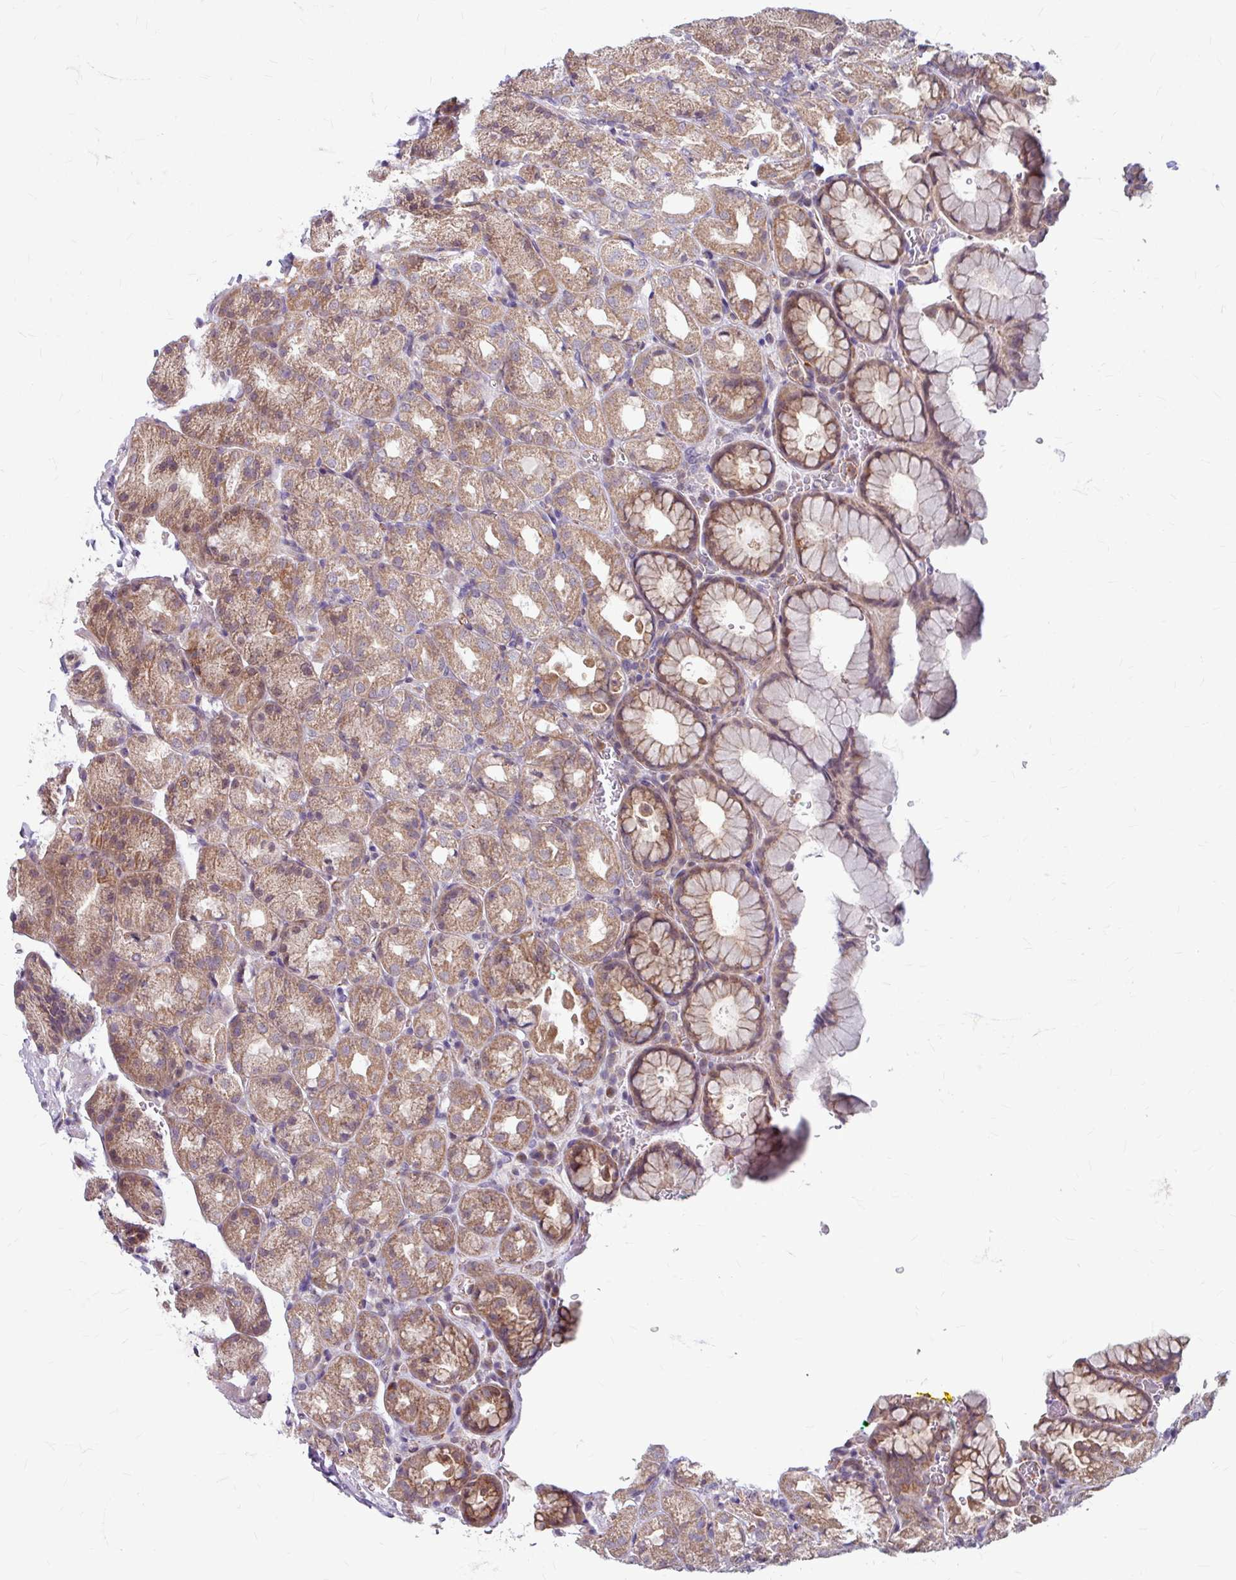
{"staining": {"intensity": "moderate", "quantity": ">75%", "location": "cytoplasmic/membranous"}, "tissue": "stomach", "cell_type": "Glandular cells", "image_type": "normal", "snomed": [{"axis": "morphology", "description": "Normal tissue, NOS"}, {"axis": "topography", "description": "Stomach, upper"}], "caption": "Stomach stained with immunohistochemistry demonstrates moderate cytoplasmic/membranous staining in approximately >75% of glandular cells.", "gene": "DAAM2", "patient": {"sex": "female", "age": 81}}